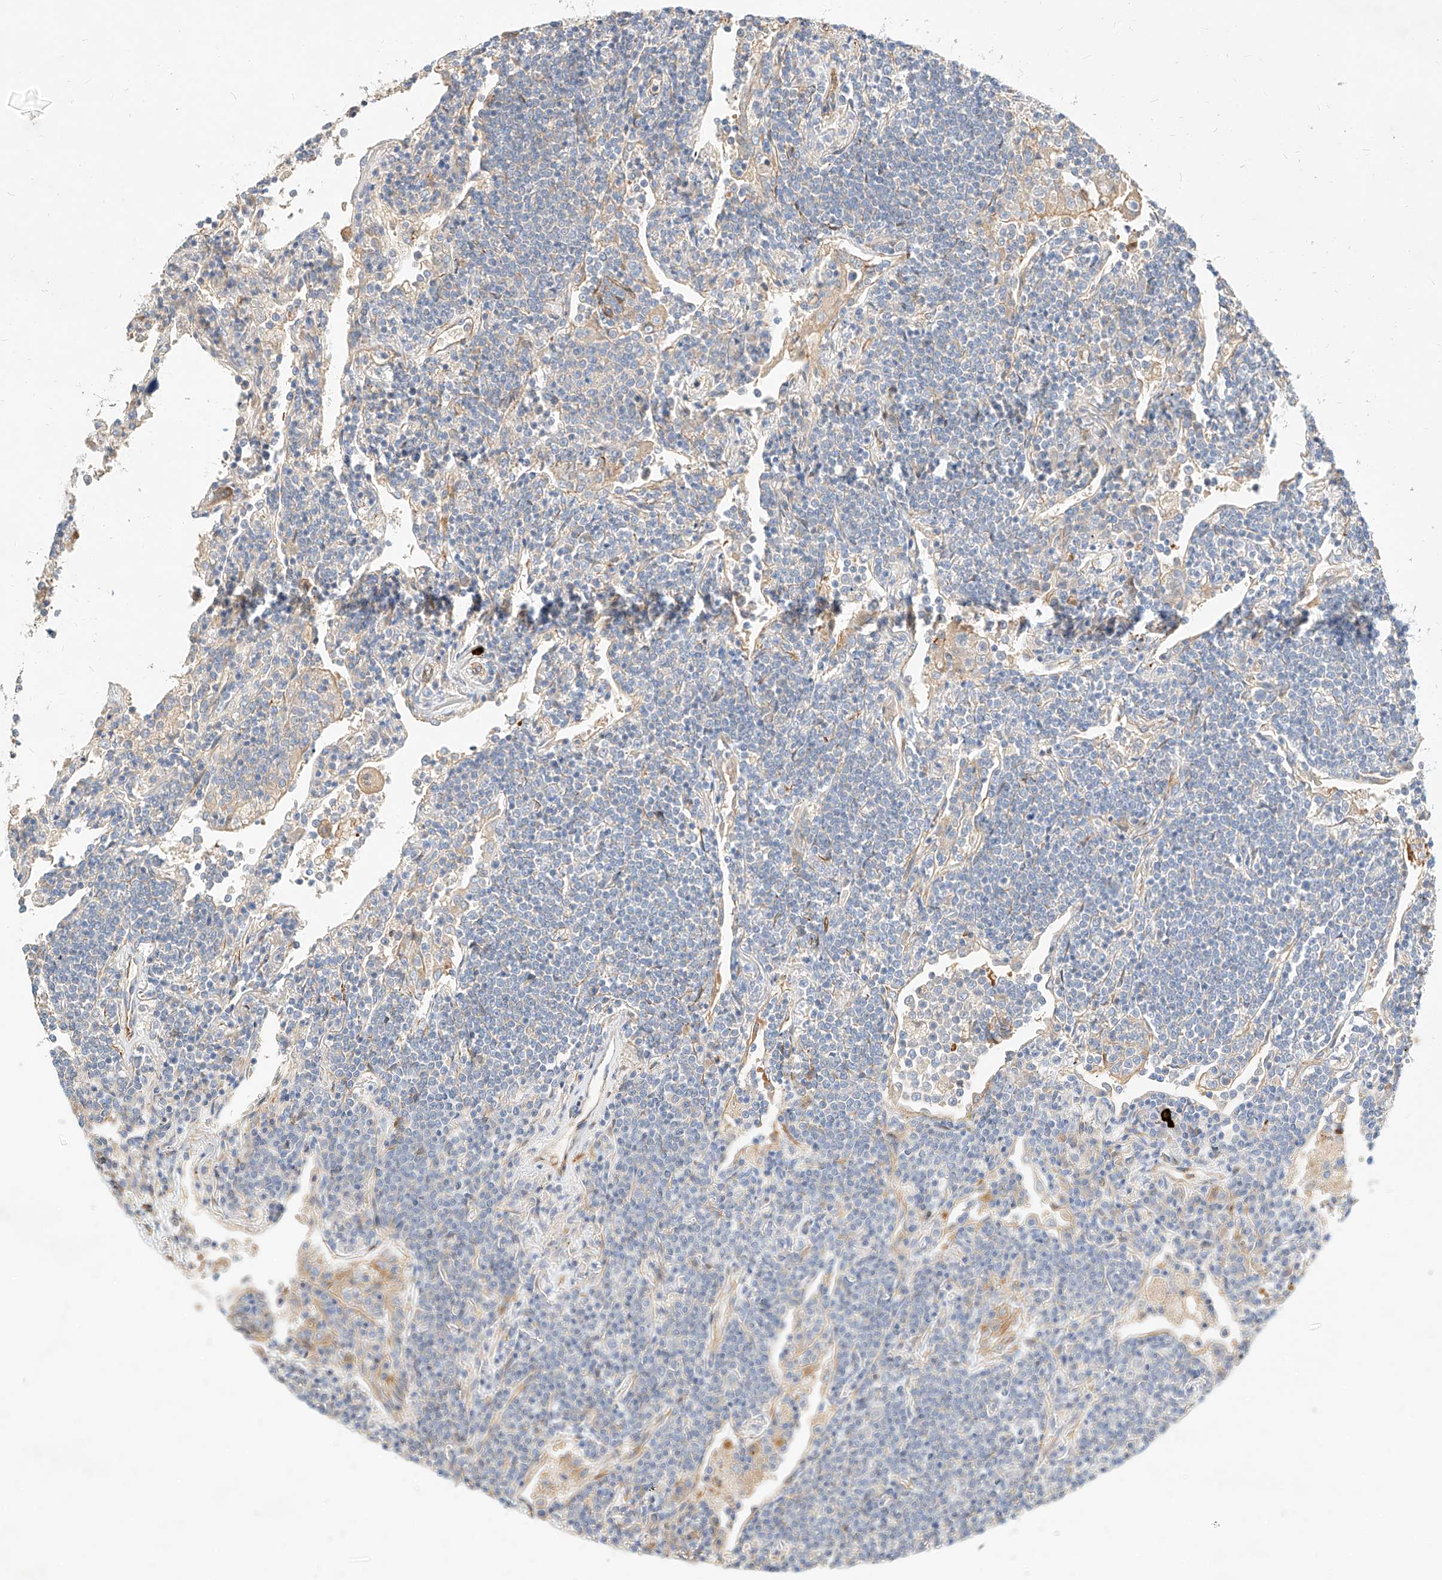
{"staining": {"intensity": "negative", "quantity": "none", "location": "none"}, "tissue": "lymphoma", "cell_type": "Tumor cells", "image_type": "cancer", "snomed": [{"axis": "morphology", "description": "Malignant lymphoma, non-Hodgkin's type, Low grade"}, {"axis": "topography", "description": "Lung"}], "caption": "This is an immunohistochemistry micrograph of lymphoma. There is no staining in tumor cells.", "gene": "KCNH5", "patient": {"sex": "female", "age": 71}}